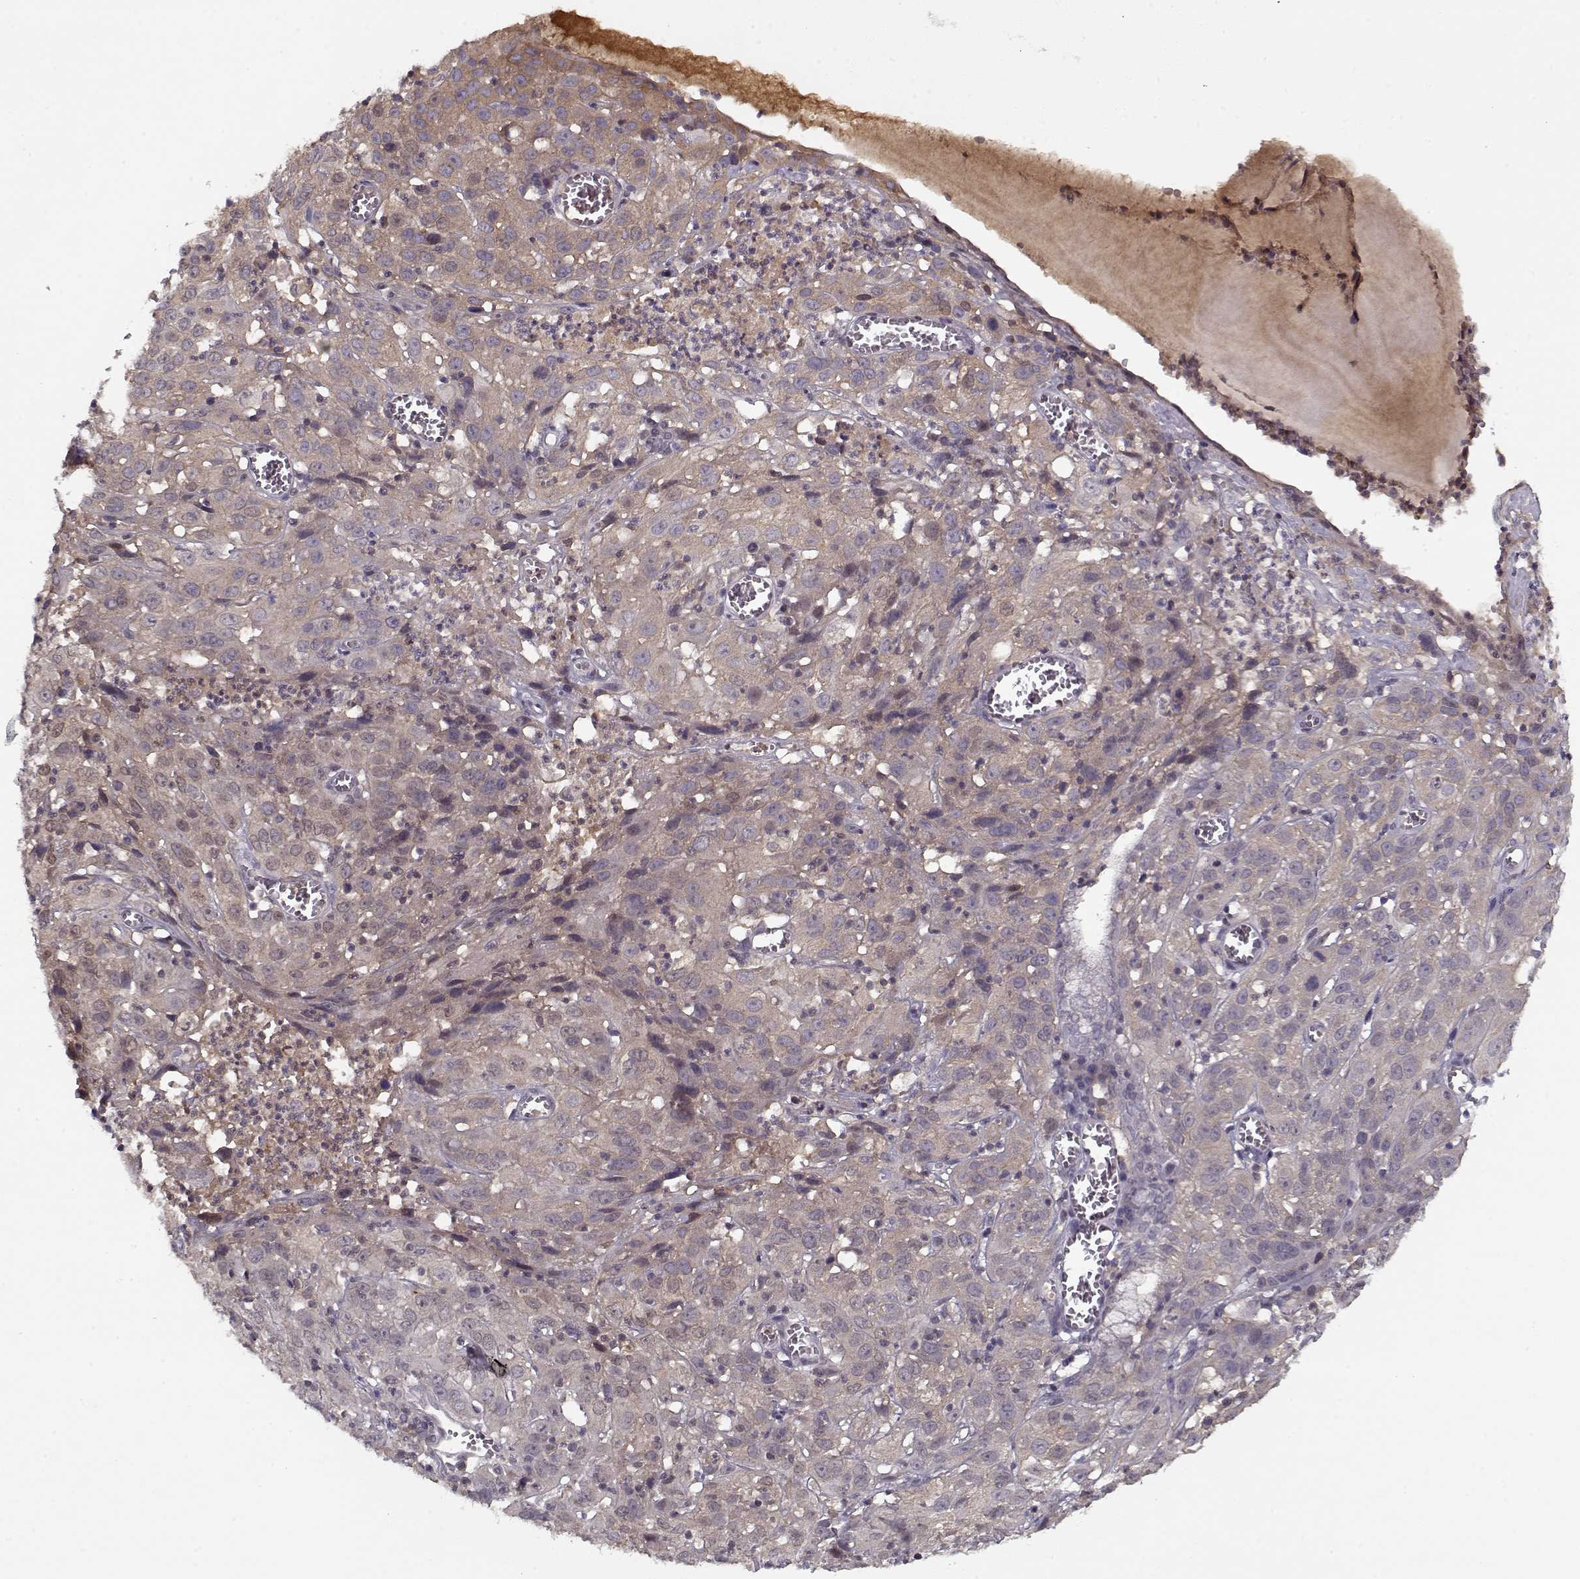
{"staining": {"intensity": "weak", "quantity": "25%-75%", "location": "cytoplasmic/membranous"}, "tissue": "cervical cancer", "cell_type": "Tumor cells", "image_type": "cancer", "snomed": [{"axis": "morphology", "description": "Squamous cell carcinoma, NOS"}, {"axis": "topography", "description": "Cervix"}], "caption": "DAB immunohistochemical staining of human cervical cancer exhibits weak cytoplasmic/membranous protein staining in approximately 25%-75% of tumor cells.", "gene": "AFM", "patient": {"sex": "female", "age": 32}}